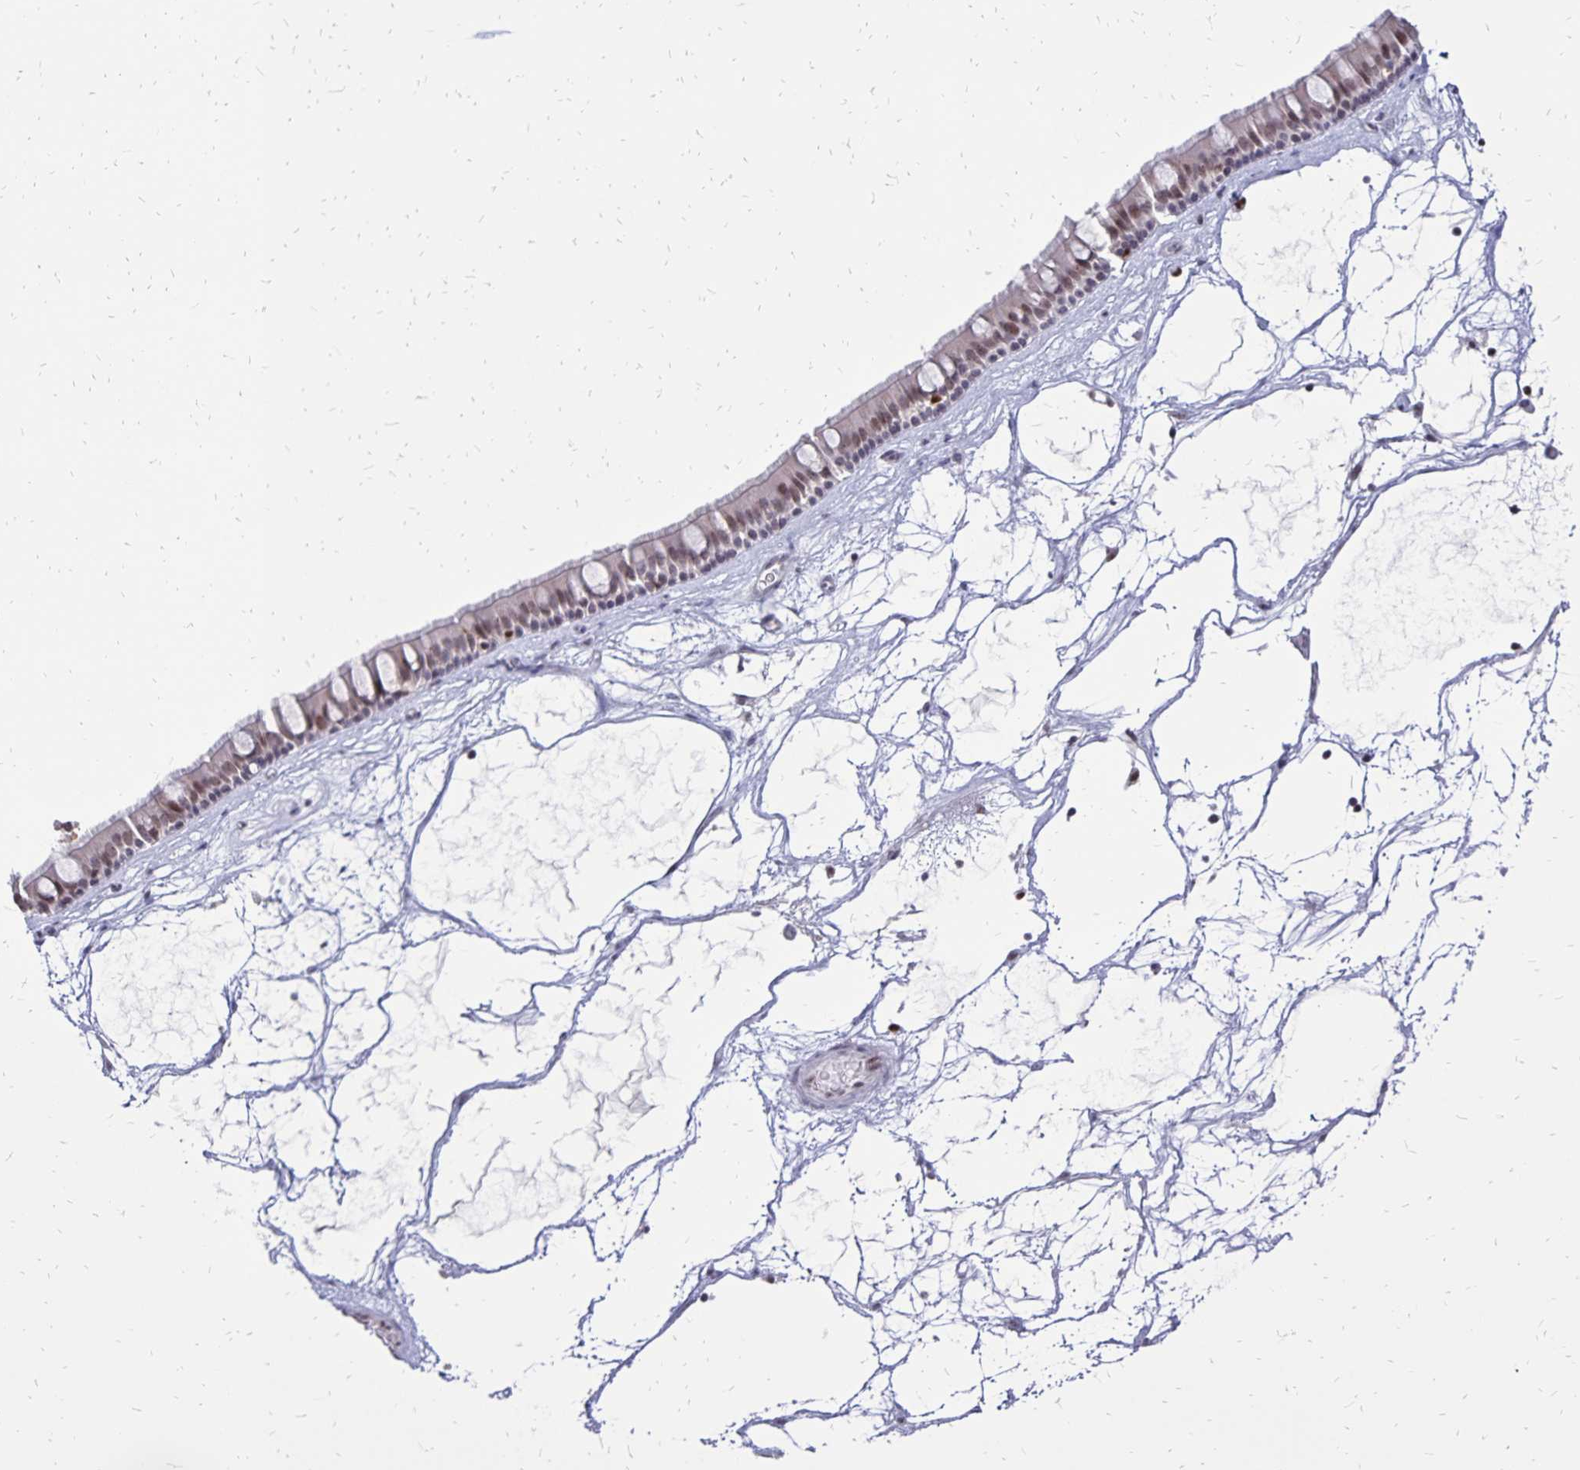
{"staining": {"intensity": "weak", "quantity": "<25%", "location": "nuclear"}, "tissue": "nasopharynx", "cell_type": "Respiratory epithelial cells", "image_type": "normal", "snomed": [{"axis": "morphology", "description": "Normal tissue, NOS"}, {"axis": "topography", "description": "Nasopharynx"}], "caption": "IHC histopathology image of unremarkable nasopharynx: nasopharynx stained with DAB exhibits no significant protein expression in respiratory epithelial cells.", "gene": "DCK", "patient": {"sex": "male", "age": 68}}